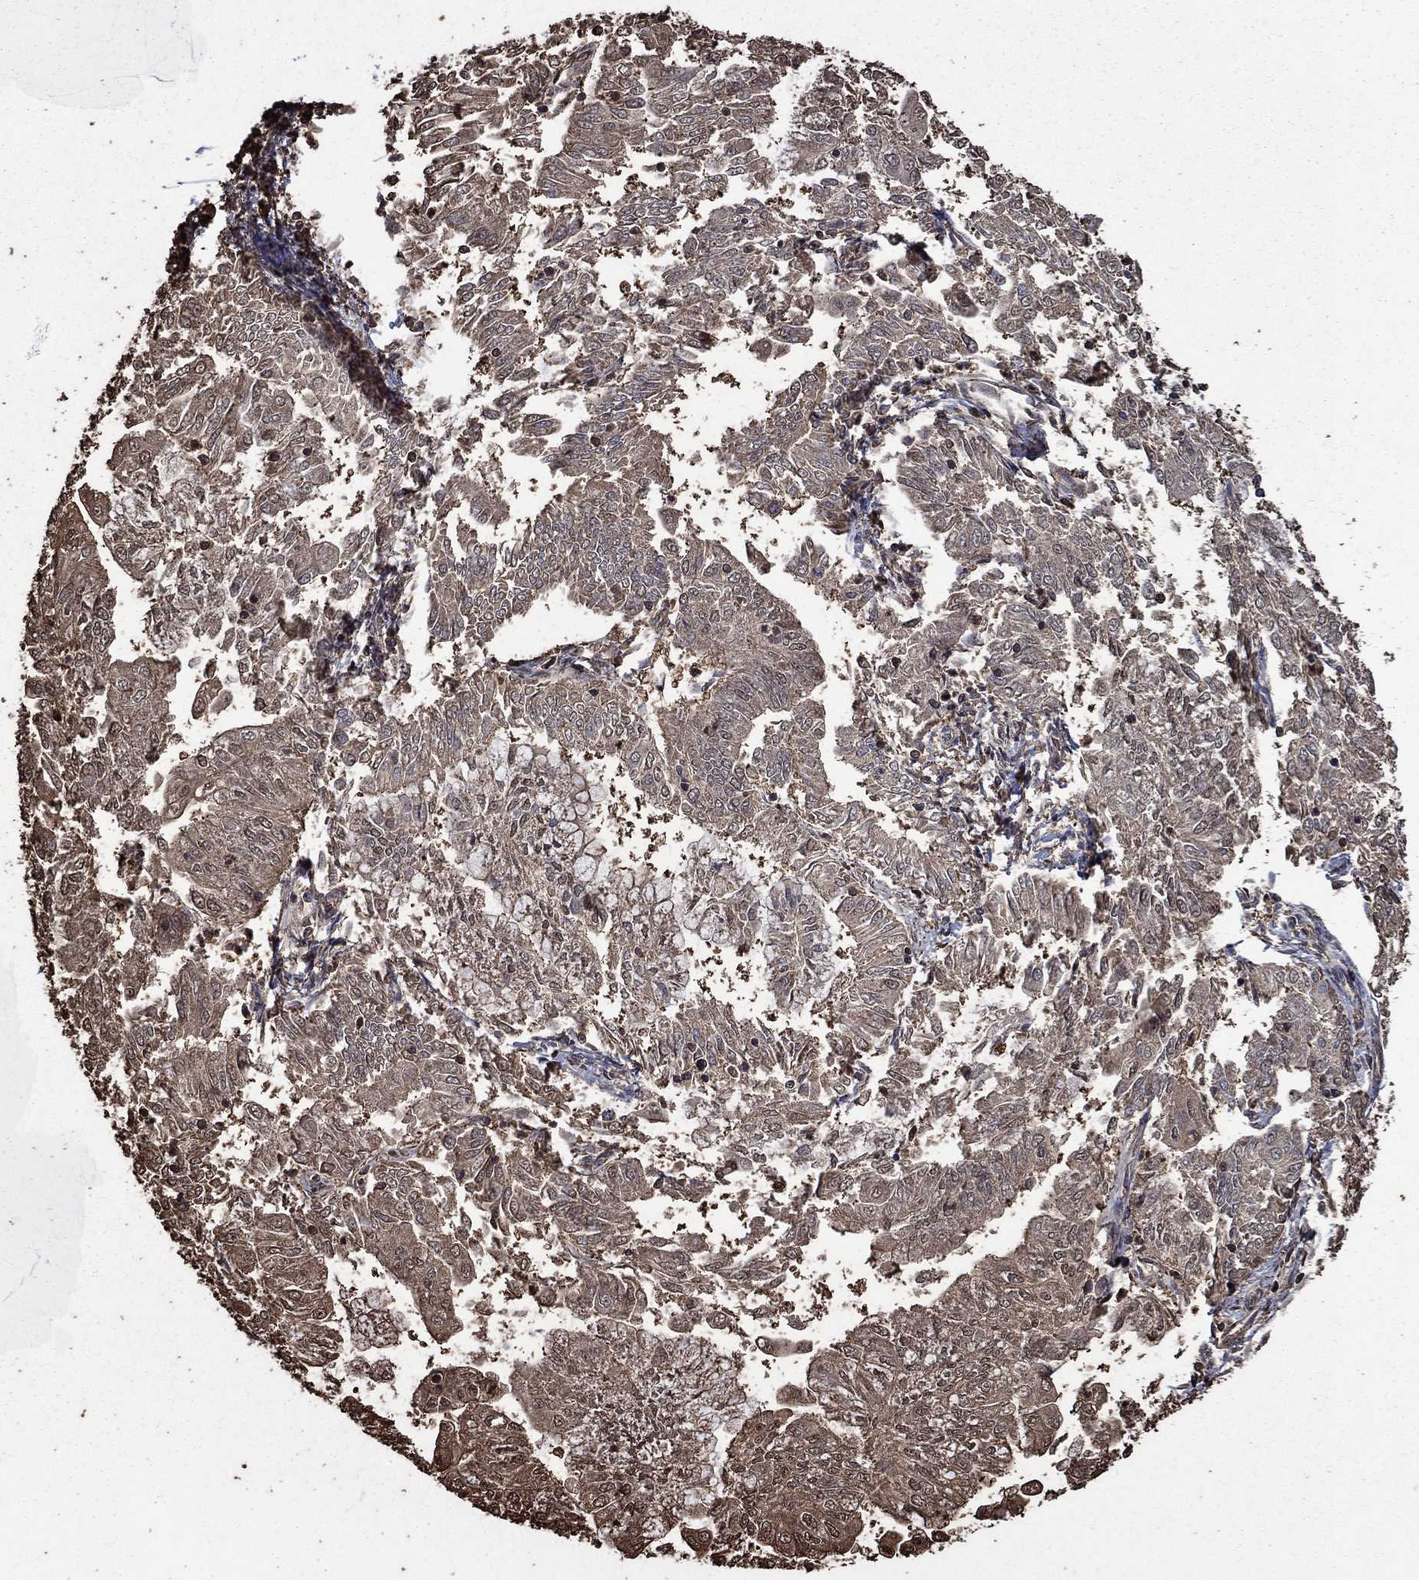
{"staining": {"intensity": "weak", "quantity": "<25%", "location": "cytoplasmic/membranous"}, "tissue": "endometrial cancer", "cell_type": "Tumor cells", "image_type": "cancer", "snomed": [{"axis": "morphology", "description": "Adenocarcinoma, NOS"}, {"axis": "topography", "description": "Endometrium"}], "caption": "Immunohistochemistry of human endometrial adenocarcinoma displays no staining in tumor cells. The staining was performed using DAB to visualize the protein expression in brown, while the nuclei were stained in blue with hematoxylin (Magnification: 20x).", "gene": "GAPDH", "patient": {"sex": "female", "age": 56}}